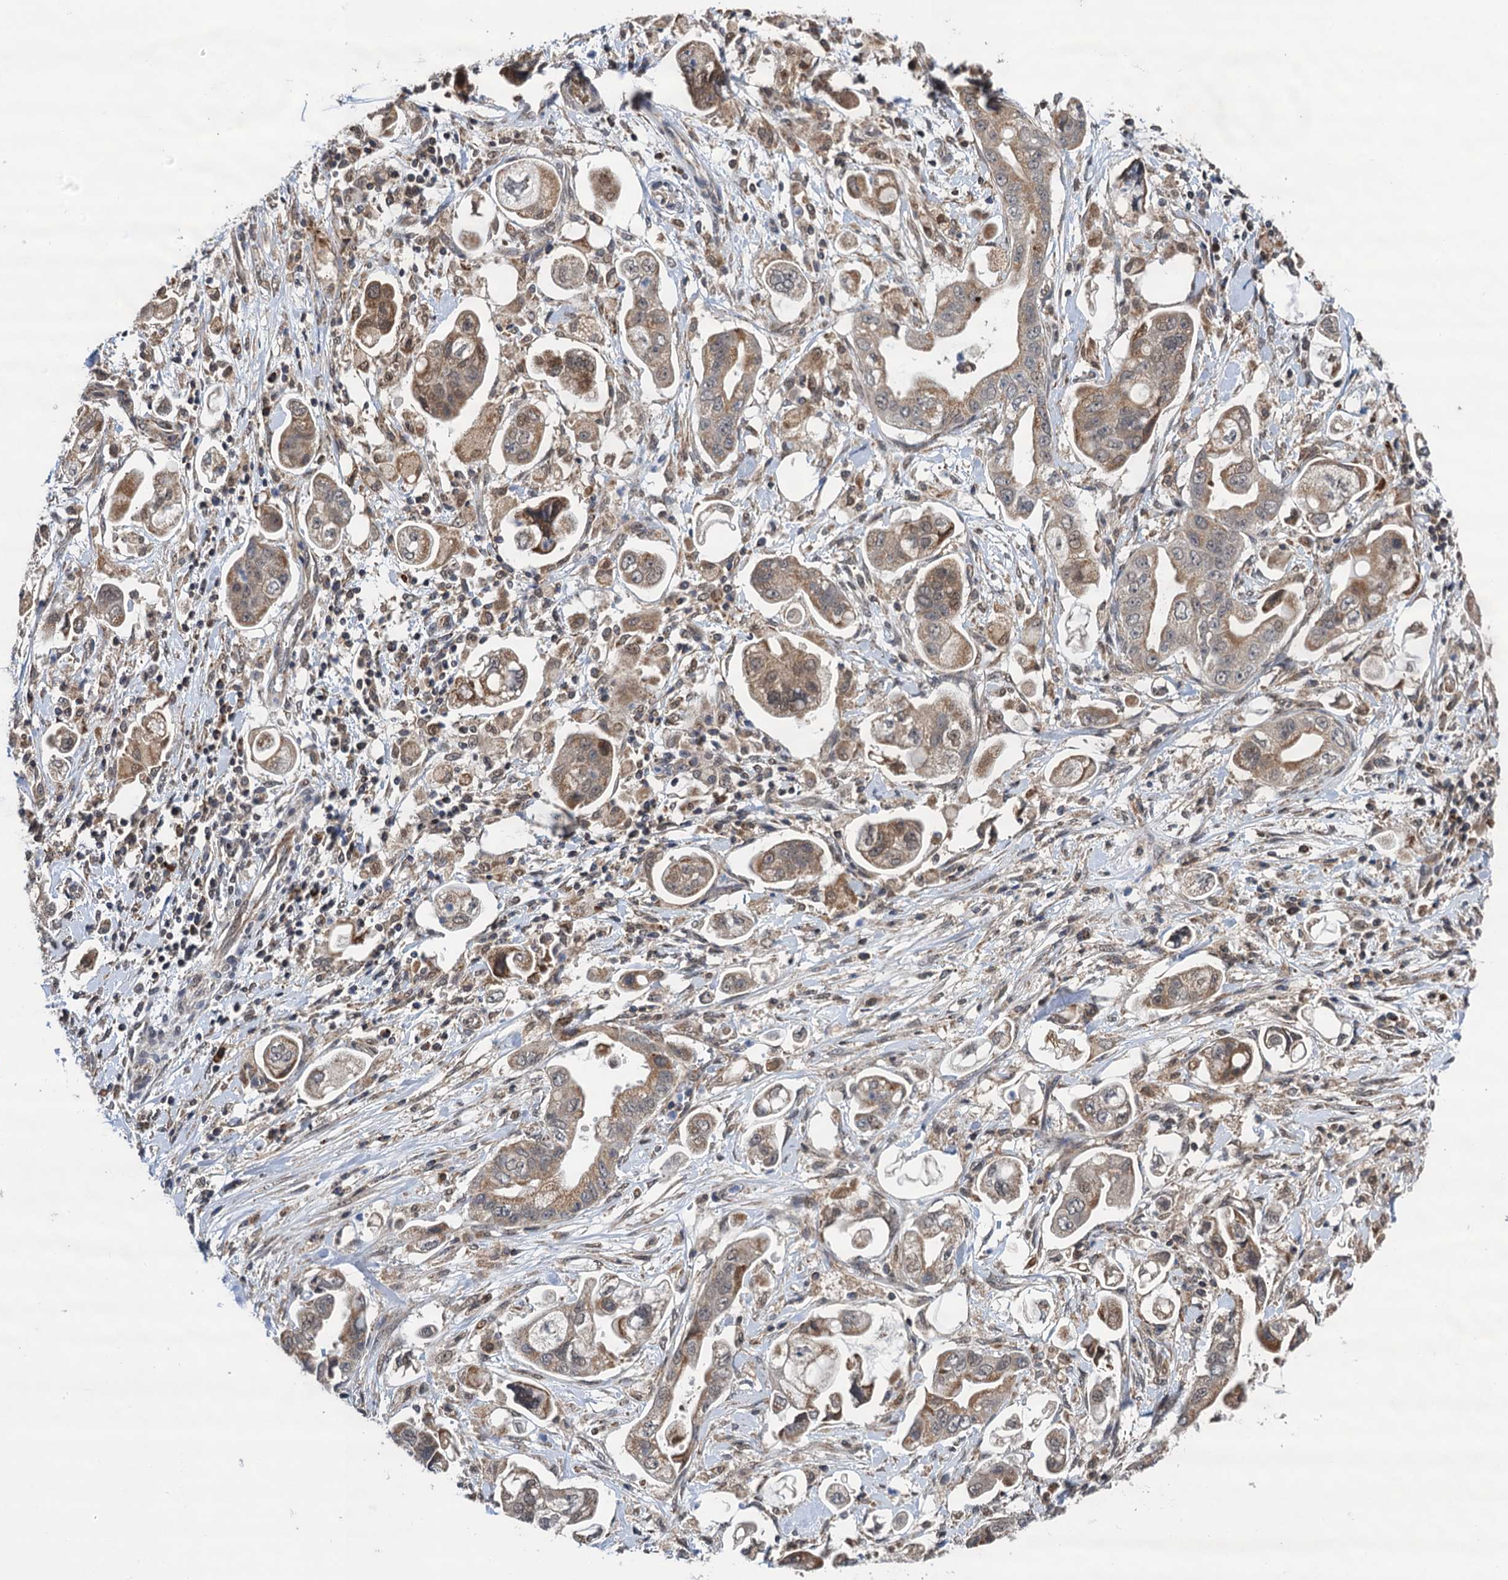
{"staining": {"intensity": "moderate", "quantity": ">75%", "location": "cytoplasmic/membranous"}, "tissue": "stomach cancer", "cell_type": "Tumor cells", "image_type": "cancer", "snomed": [{"axis": "morphology", "description": "Adenocarcinoma, NOS"}, {"axis": "topography", "description": "Stomach"}], "caption": "Human stomach cancer (adenocarcinoma) stained with a brown dye displays moderate cytoplasmic/membranous positive positivity in about >75% of tumor cells.", "gene": "CMPK2", "patient": {"sex": "male", "age": 62}}